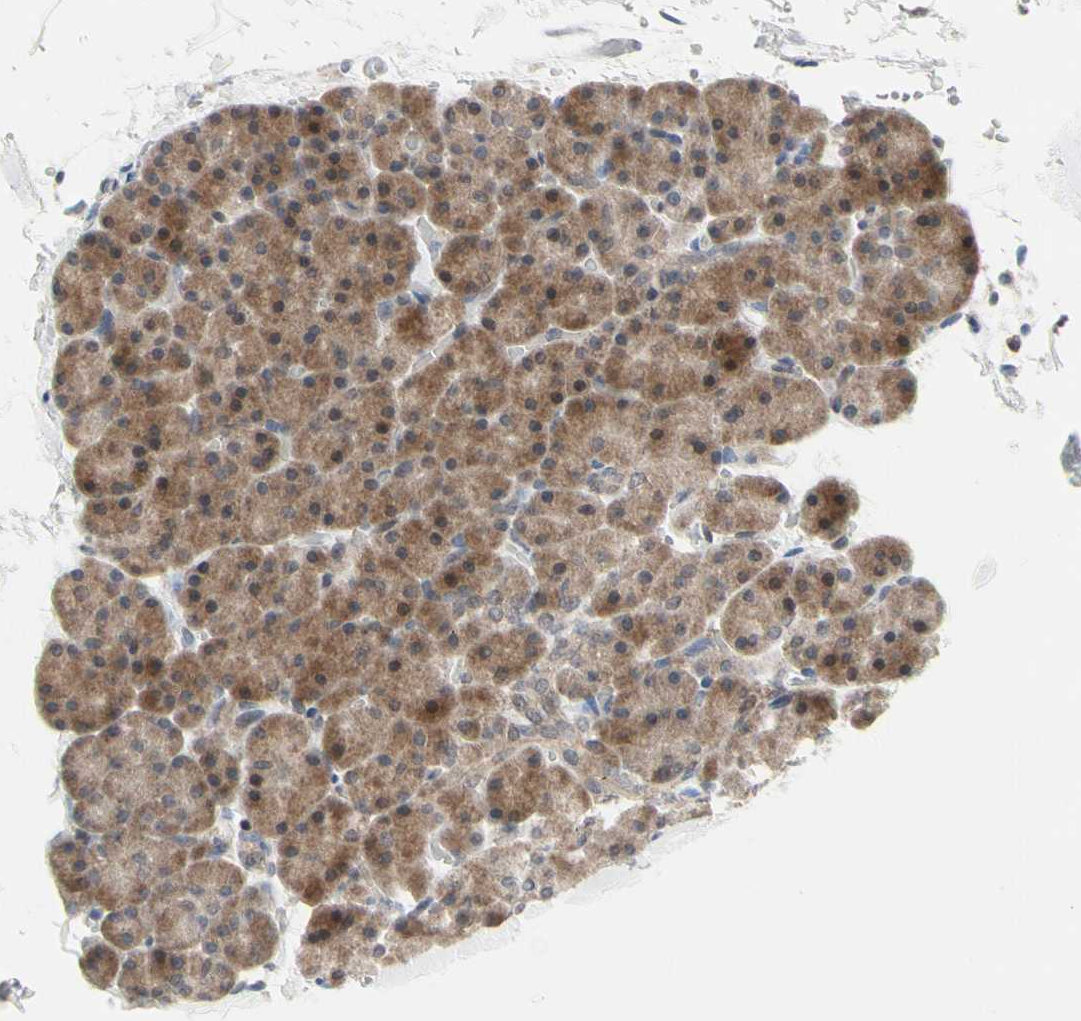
{"staining": {"intensity": "moderate", "quantity": ">75%", "location": "cytoplasmic/membranous"}, "tissue": "pancreas", "cell_type": "Exocrine glandular cells", "image_type": "normal", "snomed": [{"axis": "morphology", "description": "Normal tissue, NOS"}, {"axis": "topography", "description": "Pancreas"}], "caption": "Brown immunohistochemical staining in unremarkable human pancreas shows moderate cytoplasmic/membranous positivity in about >75% of exocrine glandular cells.", "gene": "CDK5", "patient": {"sex": "female", "age": 35}}